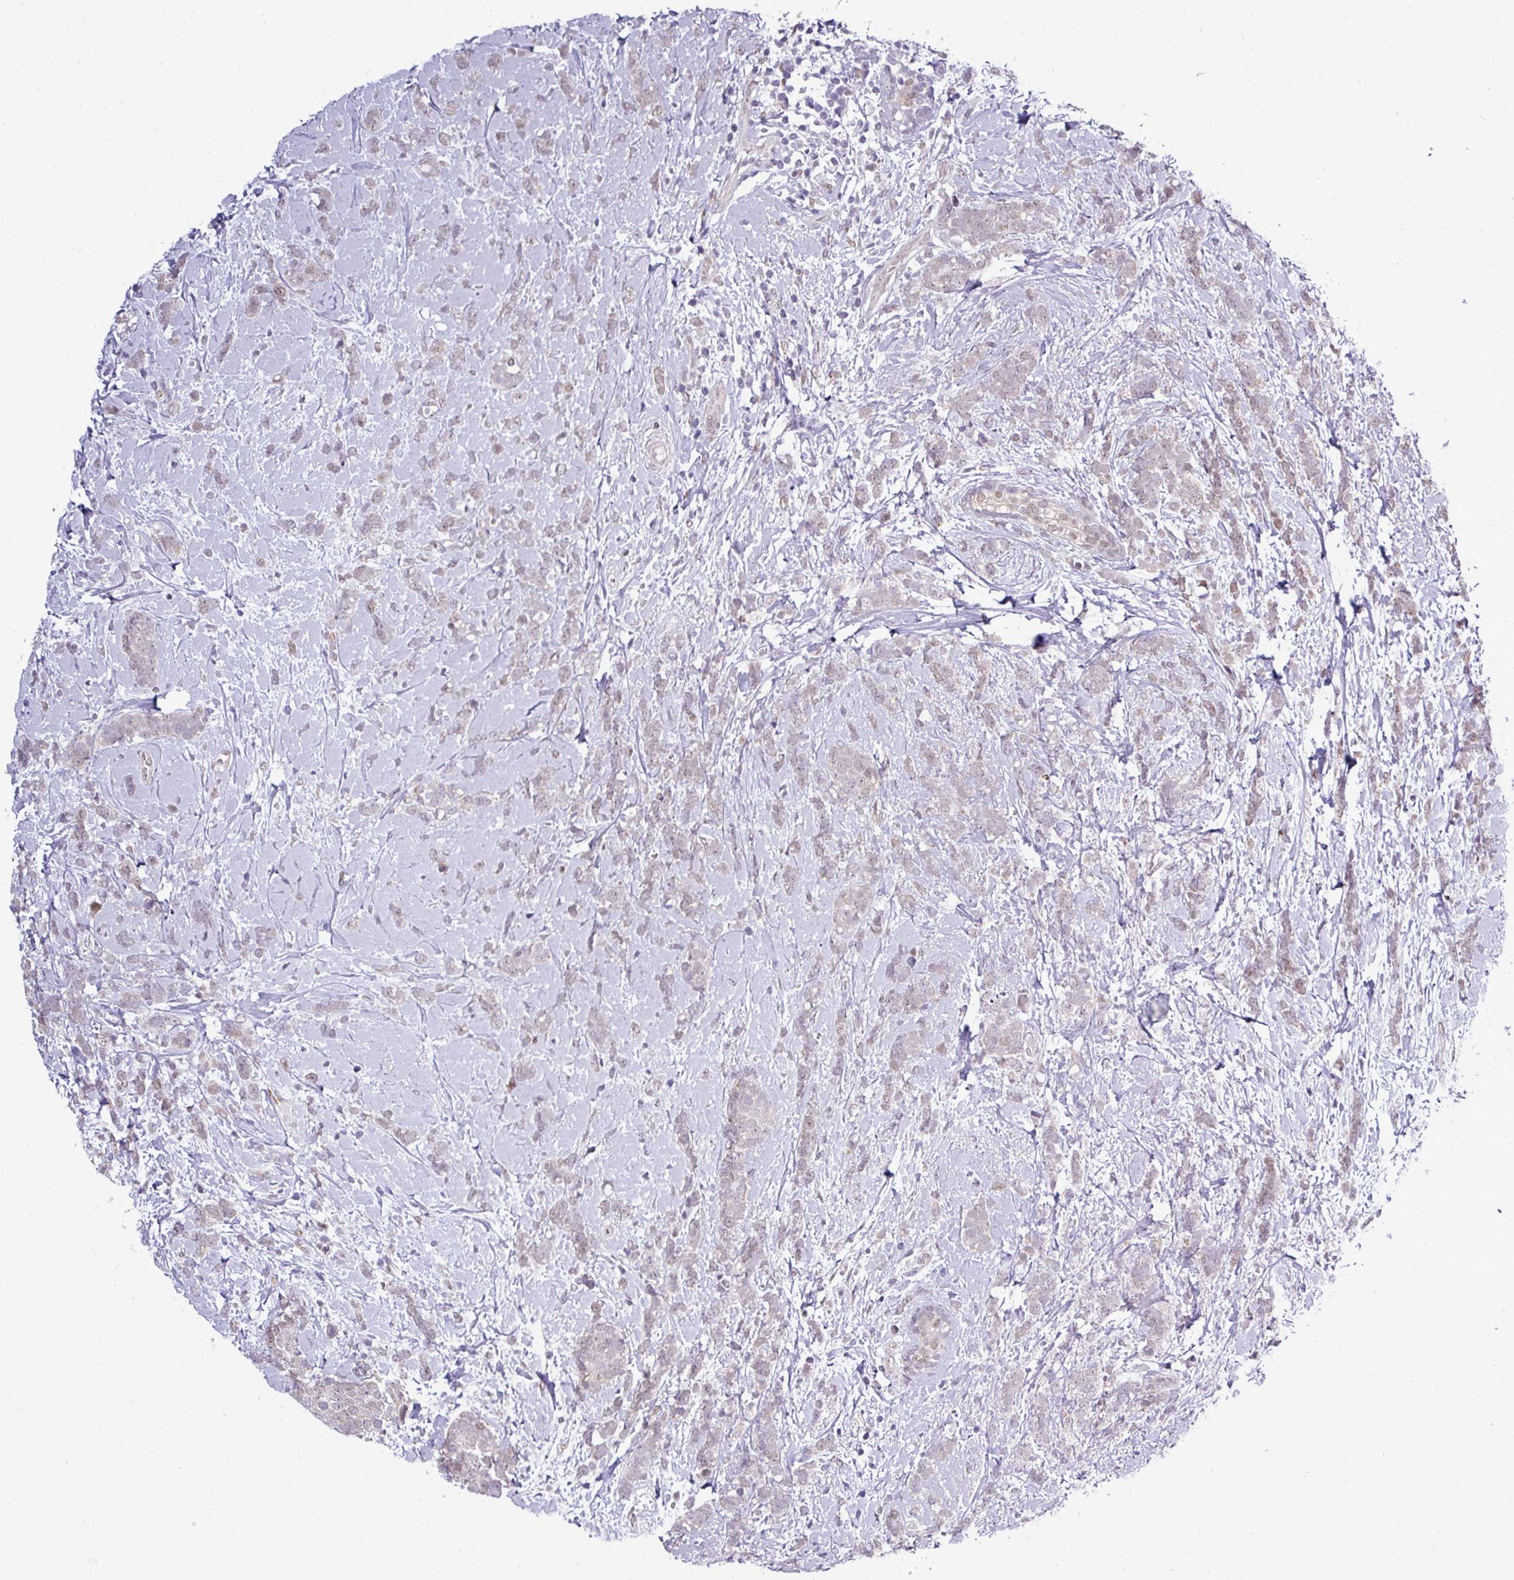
{"staining": {"intensity": "negative", "quantity": "none", "location": "none"}, "tissue": "breast cancer", "cell_type": "Tumor cells", "image_type": "cancer", "snomed": [{"axis": "morphology", "description": "Lobular carcinoma"}, {"axis": "topography", "description": "Breast"}], "caption": "Immunohistochemistry image of neoplastic tissue: breast cancer (lobular carcinoma) stained with DAB (3,3'-diaminobenzidine) demonstrates no significant protein positivity in tumor cells.", "gene": "ZNF217", "patient": {"sex": "female", "age": 58}}